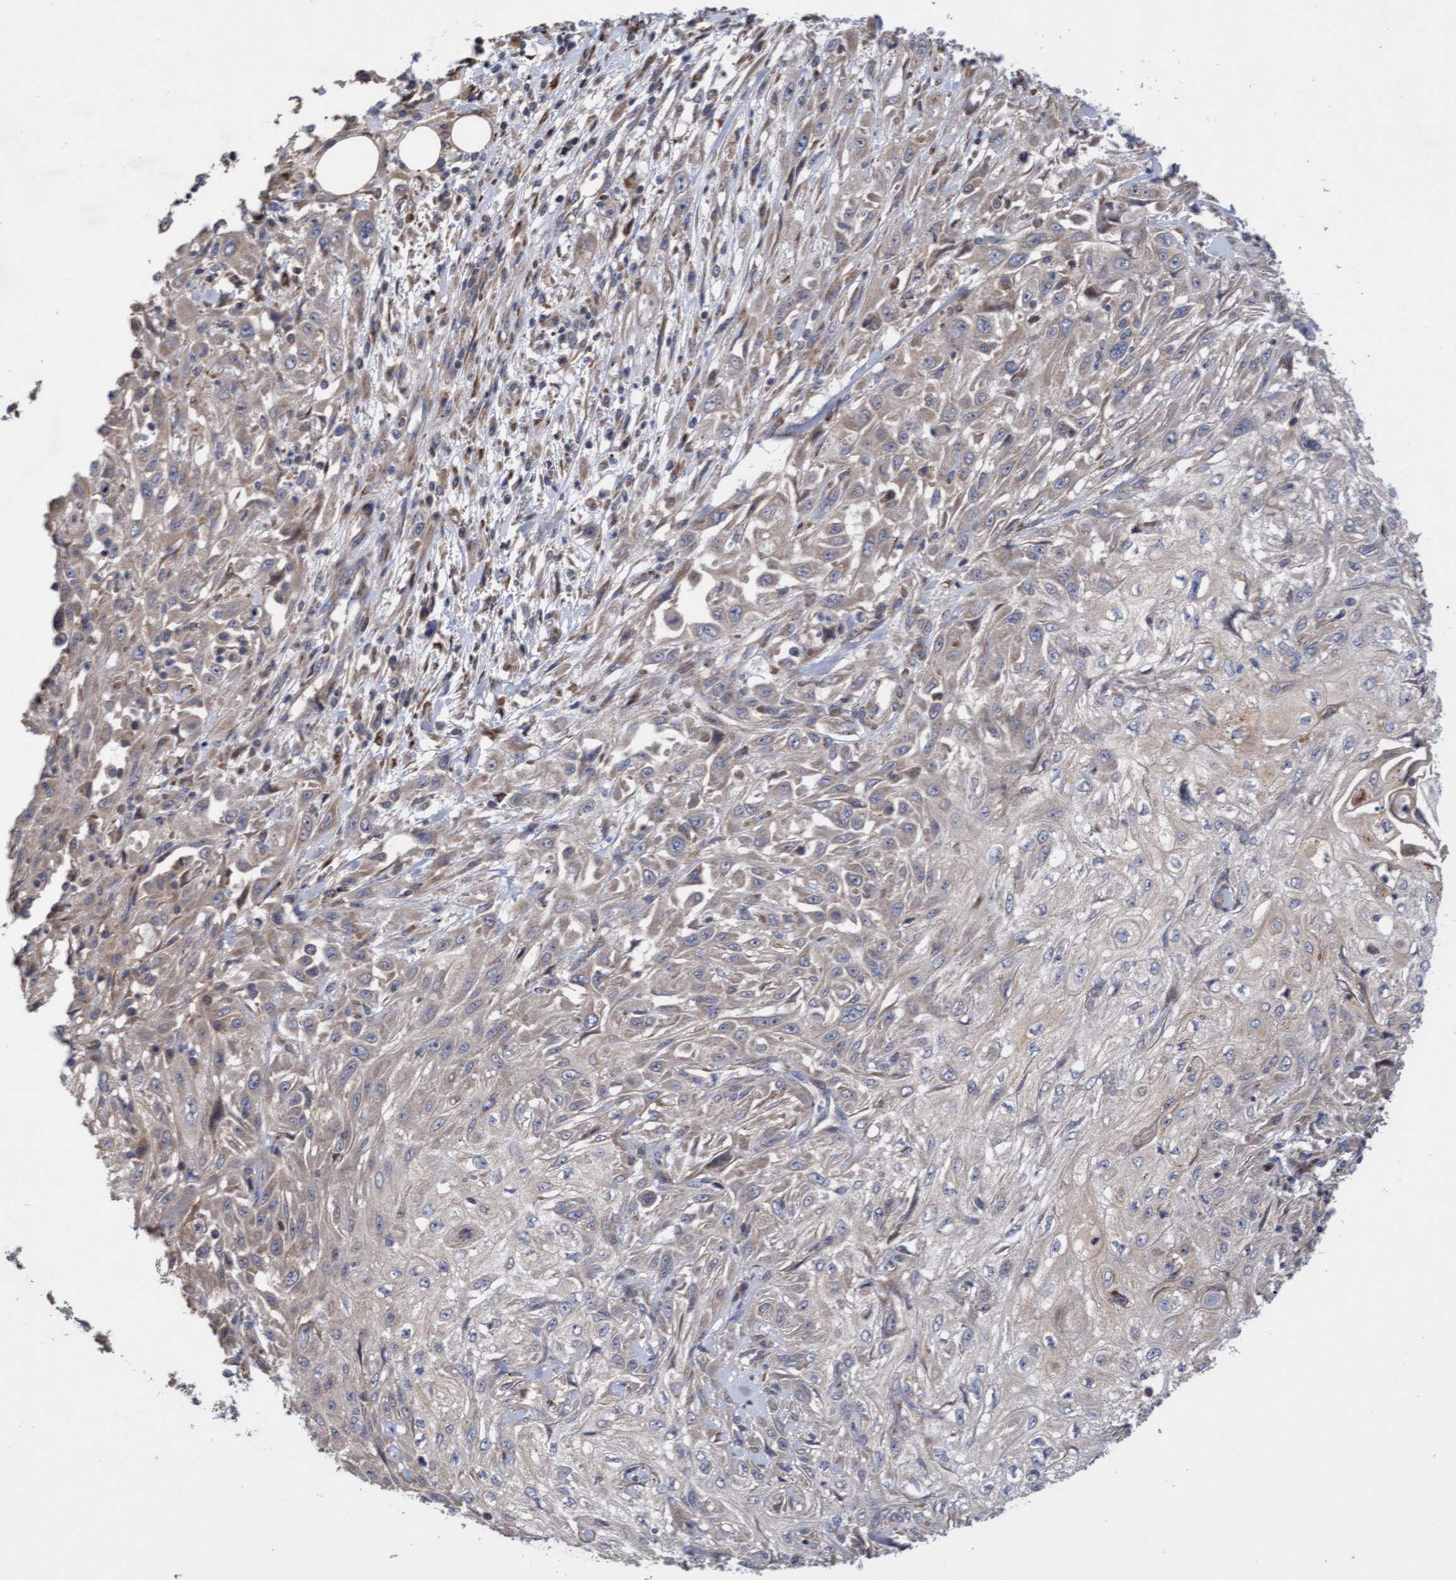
{"staining": {"intensity": "weak", "quantity": "25%-75%", "location": "cytoplasmic/membranous"}, "tissue": "skin cancer", "cell_type": "Tumor cells", "image_type": "cancer", "snomed": [{"axis": "morphology", "description": "Squamous cell carcinoma, NOS"}, {"axis": "morphology", "description": "Squamous cell carcinoma, metastatic, NOS"}, {"axis": "topography", "description": "Skin"}, {"axis": "topography", "description": "Lymph node"}], "caption": "This is a histology image of immunohistochemistry staining of skin cancer, which shows weak positivity in the cytoplasmic/membranous of tumor cells.", "gene": "ELP5", "patient": {"sex": "male", "age": 75}}